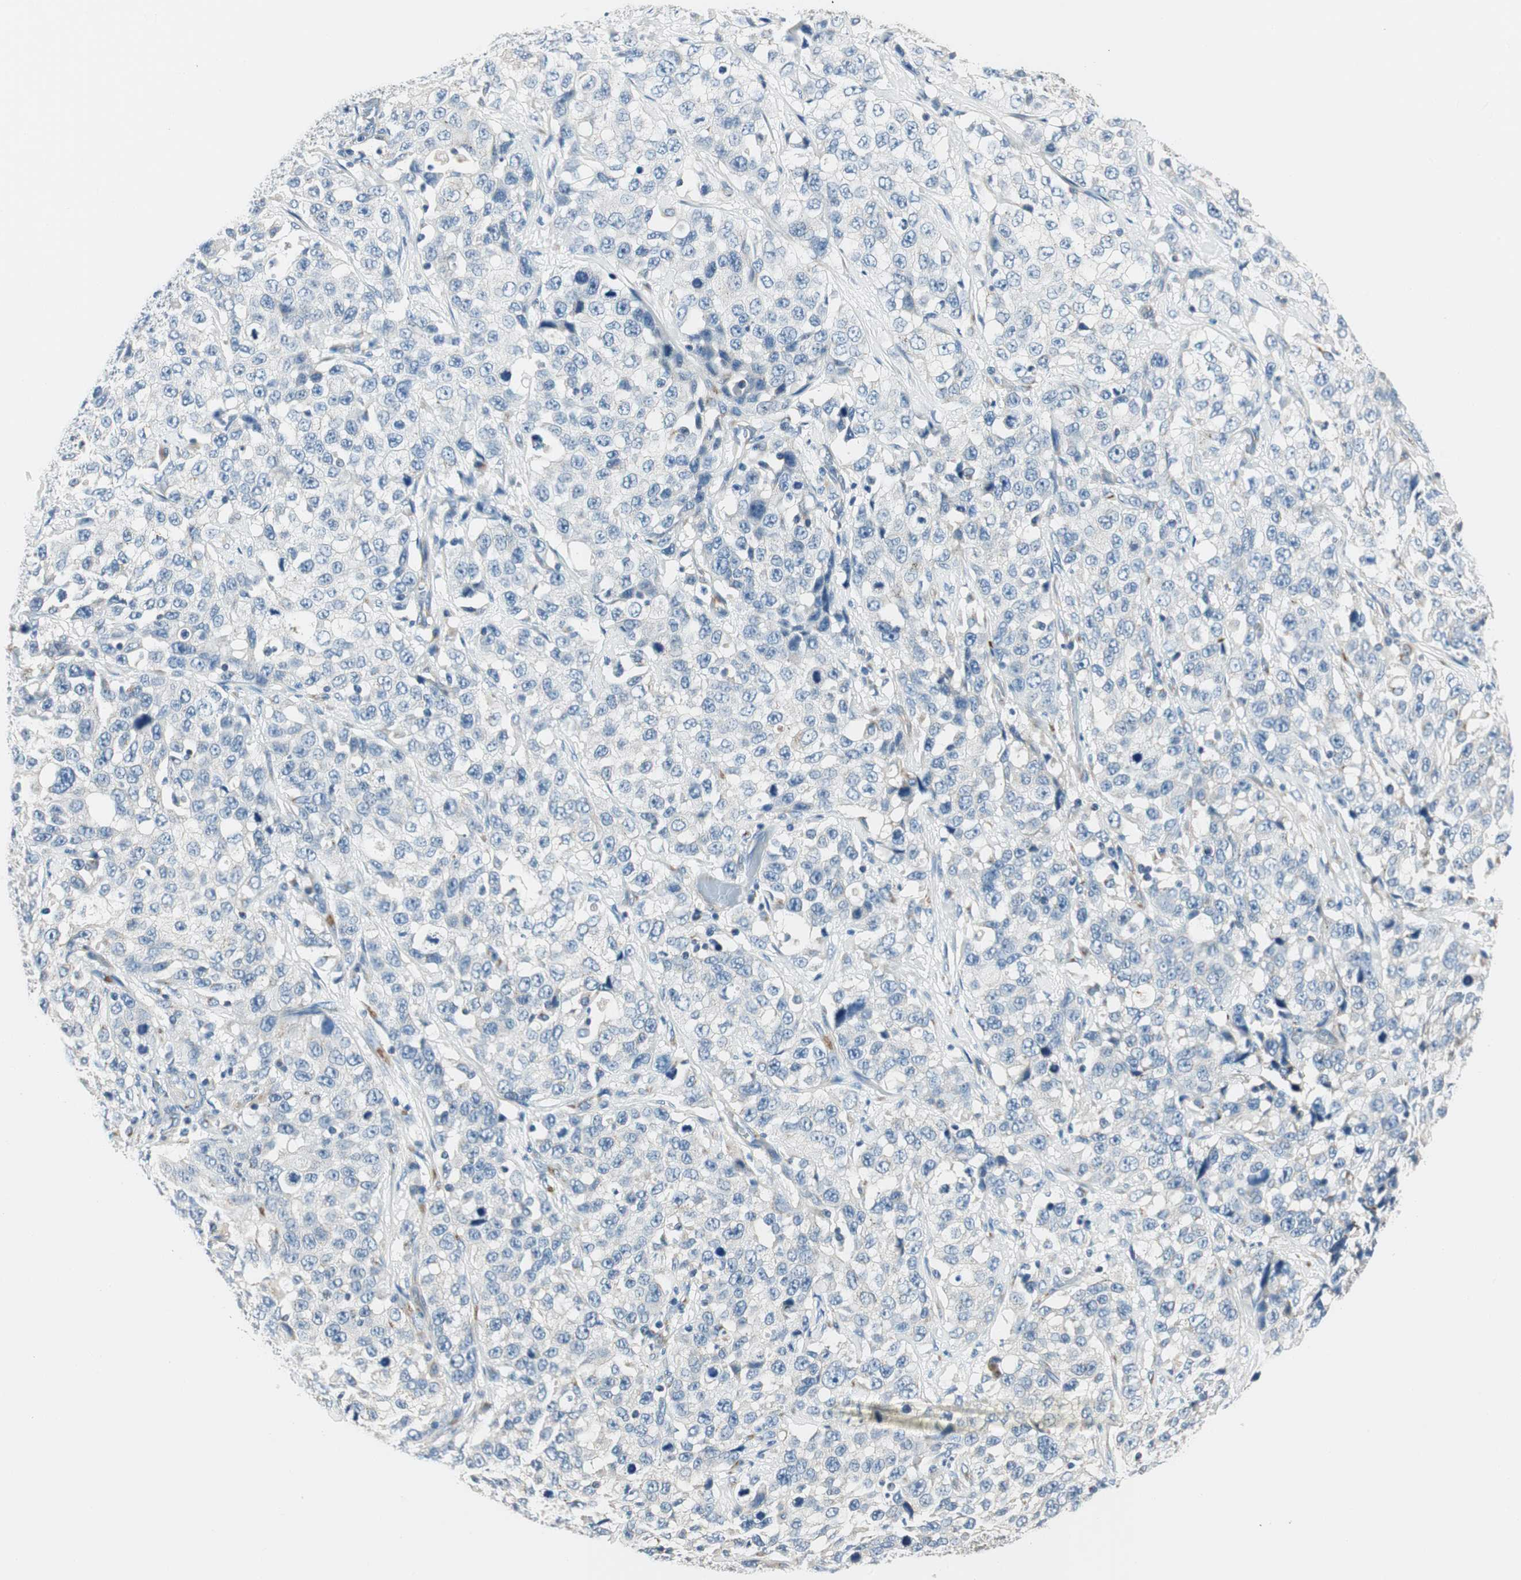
{"staining": {"intensity": "negative", "quantity": "none", "location": "none"}, "tissue": "stomach cancer", "cell_type": "Tumor cells", "image_type": "cancer", "snomed": [{"axis": "morphology", "description": "Normal tissue, NOS"}, {"axis": "morphology", "description": "Adenocarcinoma, NOS"}, {"axis": "topography", "description": "Stomach"}], "caption": "Tumor cells are negative for brown protein staining in stomach adenocarcinoma.", "gene": "TMF1", "patient": {"sex": "male", "age": 48}}